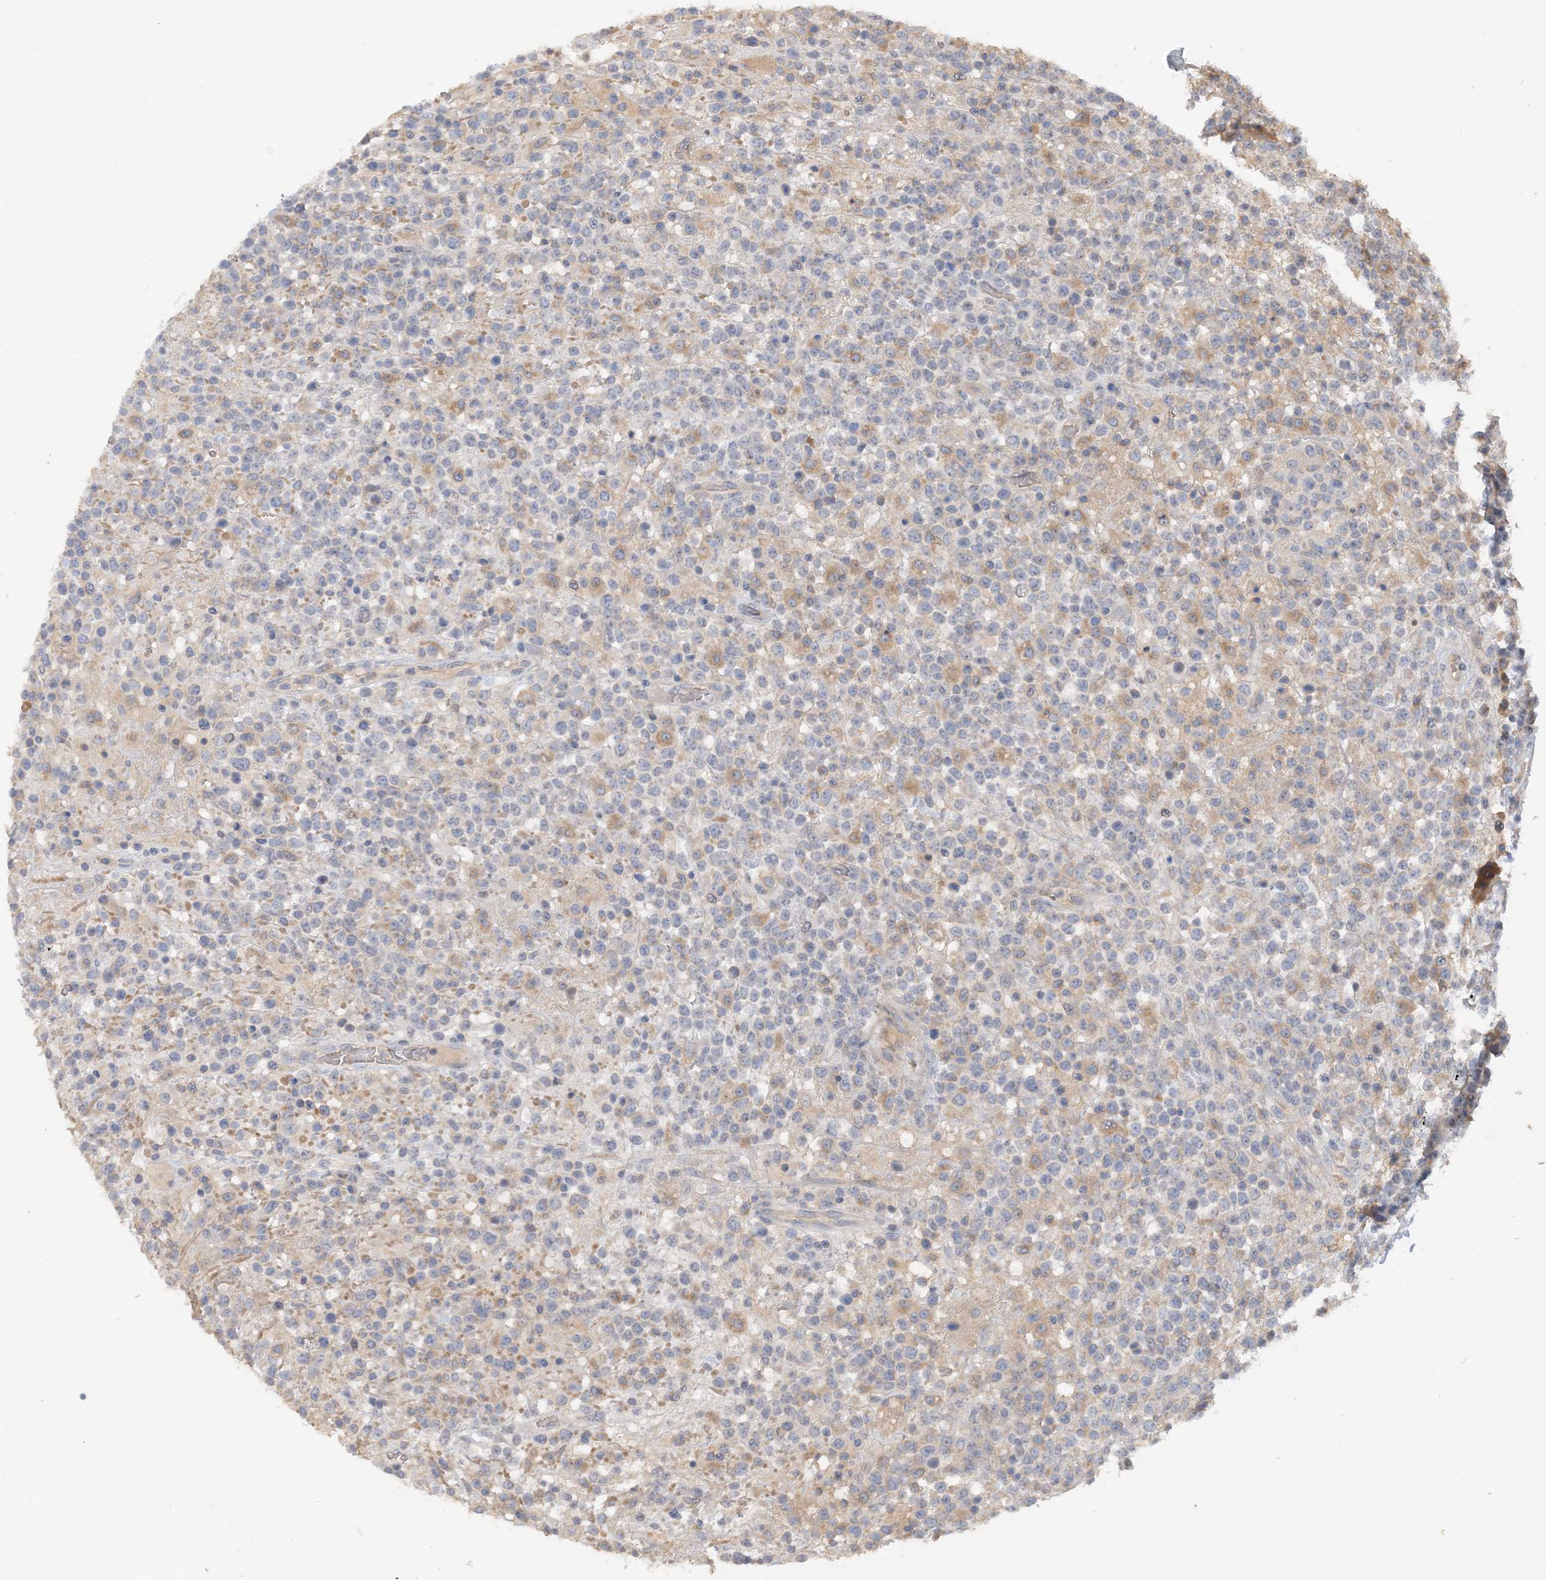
{"staining": {"intensity": "moderate", "quantity": "<25%", "location": "cytoplasmic/membranous"}, "tissue": "lymphoma", "cell_type": "Tumor cells", "image_type": "cancer", "snomed": [{"axis": "morphology", "description": "Malignant lymphoma, non-Hodgkin's type, High grade"}, {"axis": "topography", "description": "Colon"}], "caption": "Immunohistochemical staining of human lymphoma exhibits low levels of moderate cytoplasmic/membranous expression in about <25% of tumor cells.", "gene": "GRINA", "patient": {"sex": "female", "age": 53}}